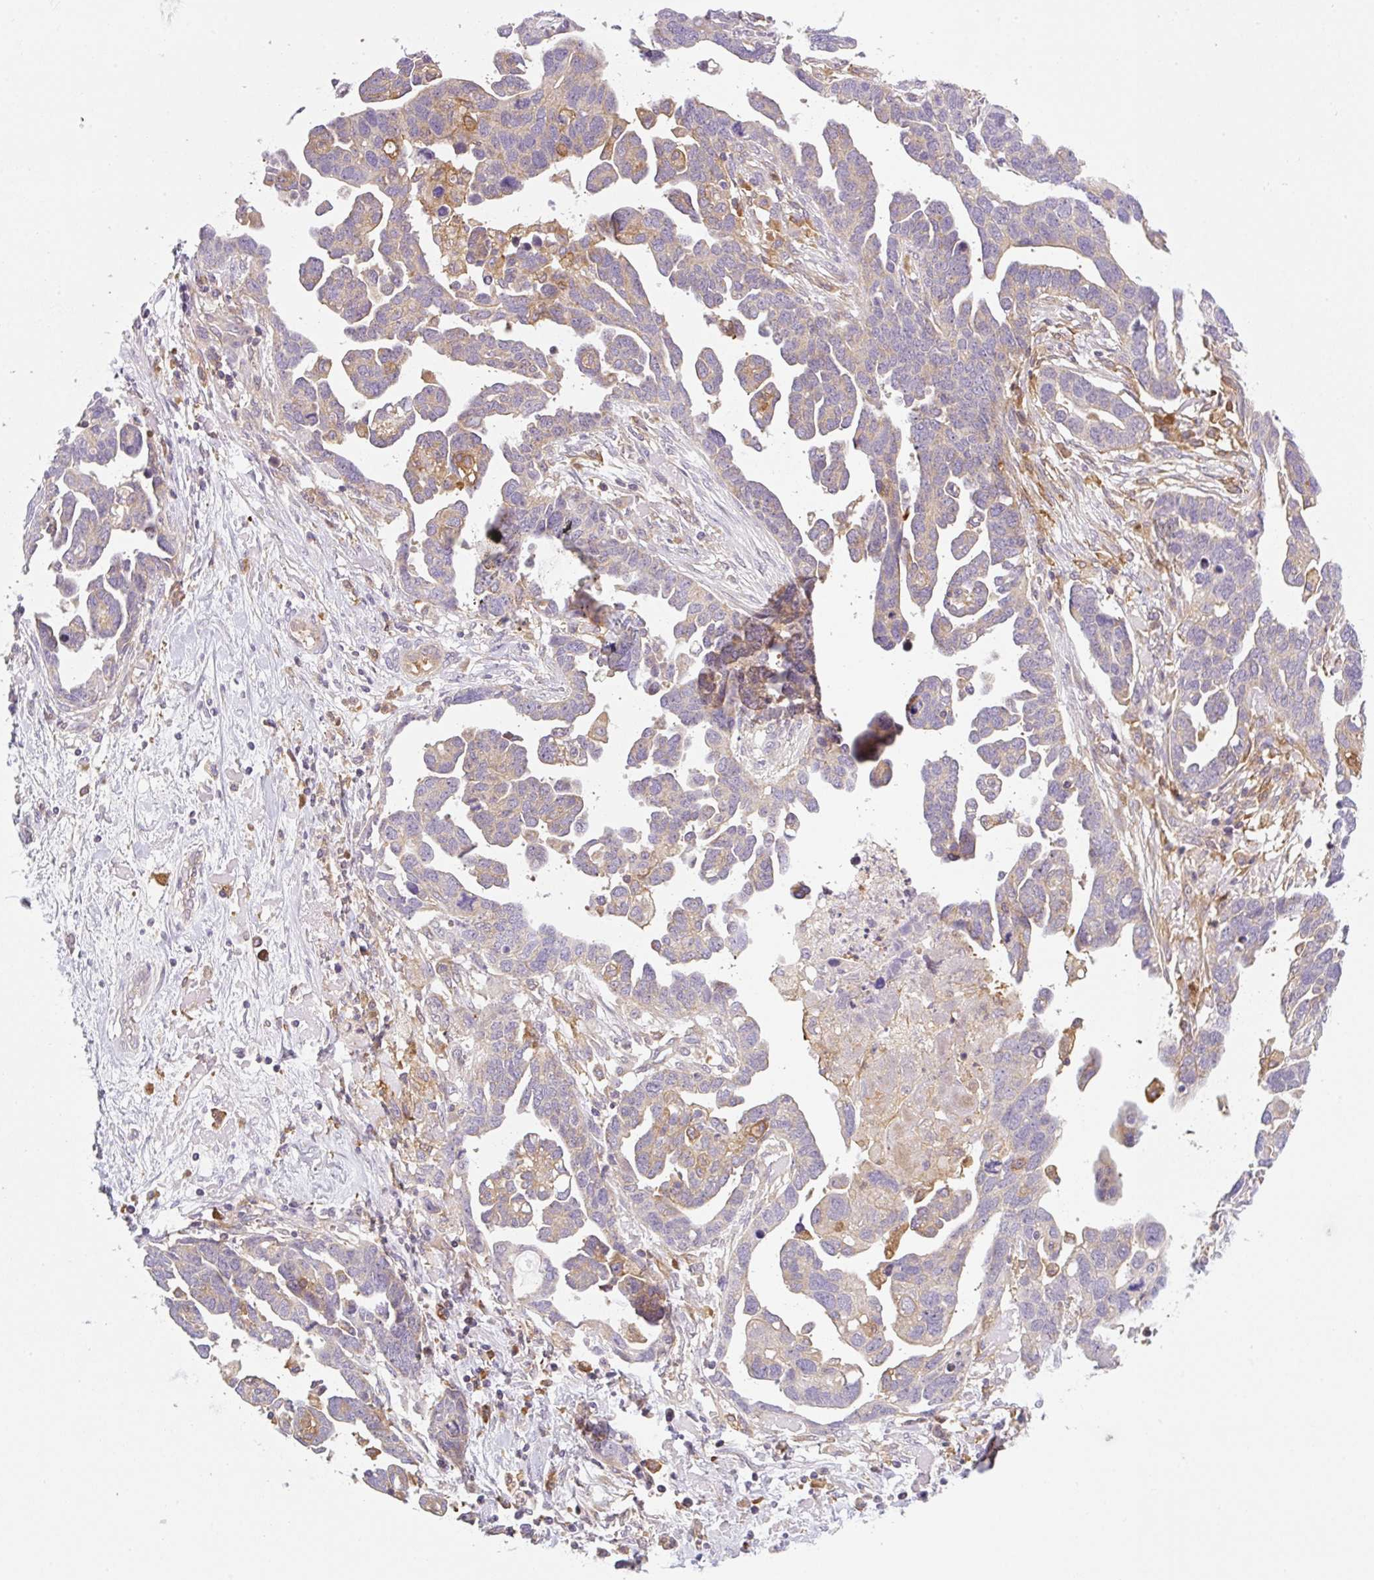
{"staining": {"intensity": "weak", "quantity": ">75%", "location": "cytoplasmic/membranous"}, "tissue": "ovarian cancer", "cell_type": "Tumor cells", "image_type": "cancer", "snomed": [{"axis": "morphology", "description": "Cystadenocarcinoma, serous, NOS"}, {"axis": "topography", "description": "Ovary"}], "caption": "Tumor cells reveal weak cytoplasmic/membranous staining in approximately >75% of cells in ovarian cancer (serous cystadenocarcinoma). The staining is performed using DAB brown chromogen to label protein expression. The nuclei are counter-stained blue using hematoxylin.", "gene": "OMA1", "patient": {"sex": "female", "age": 54}}